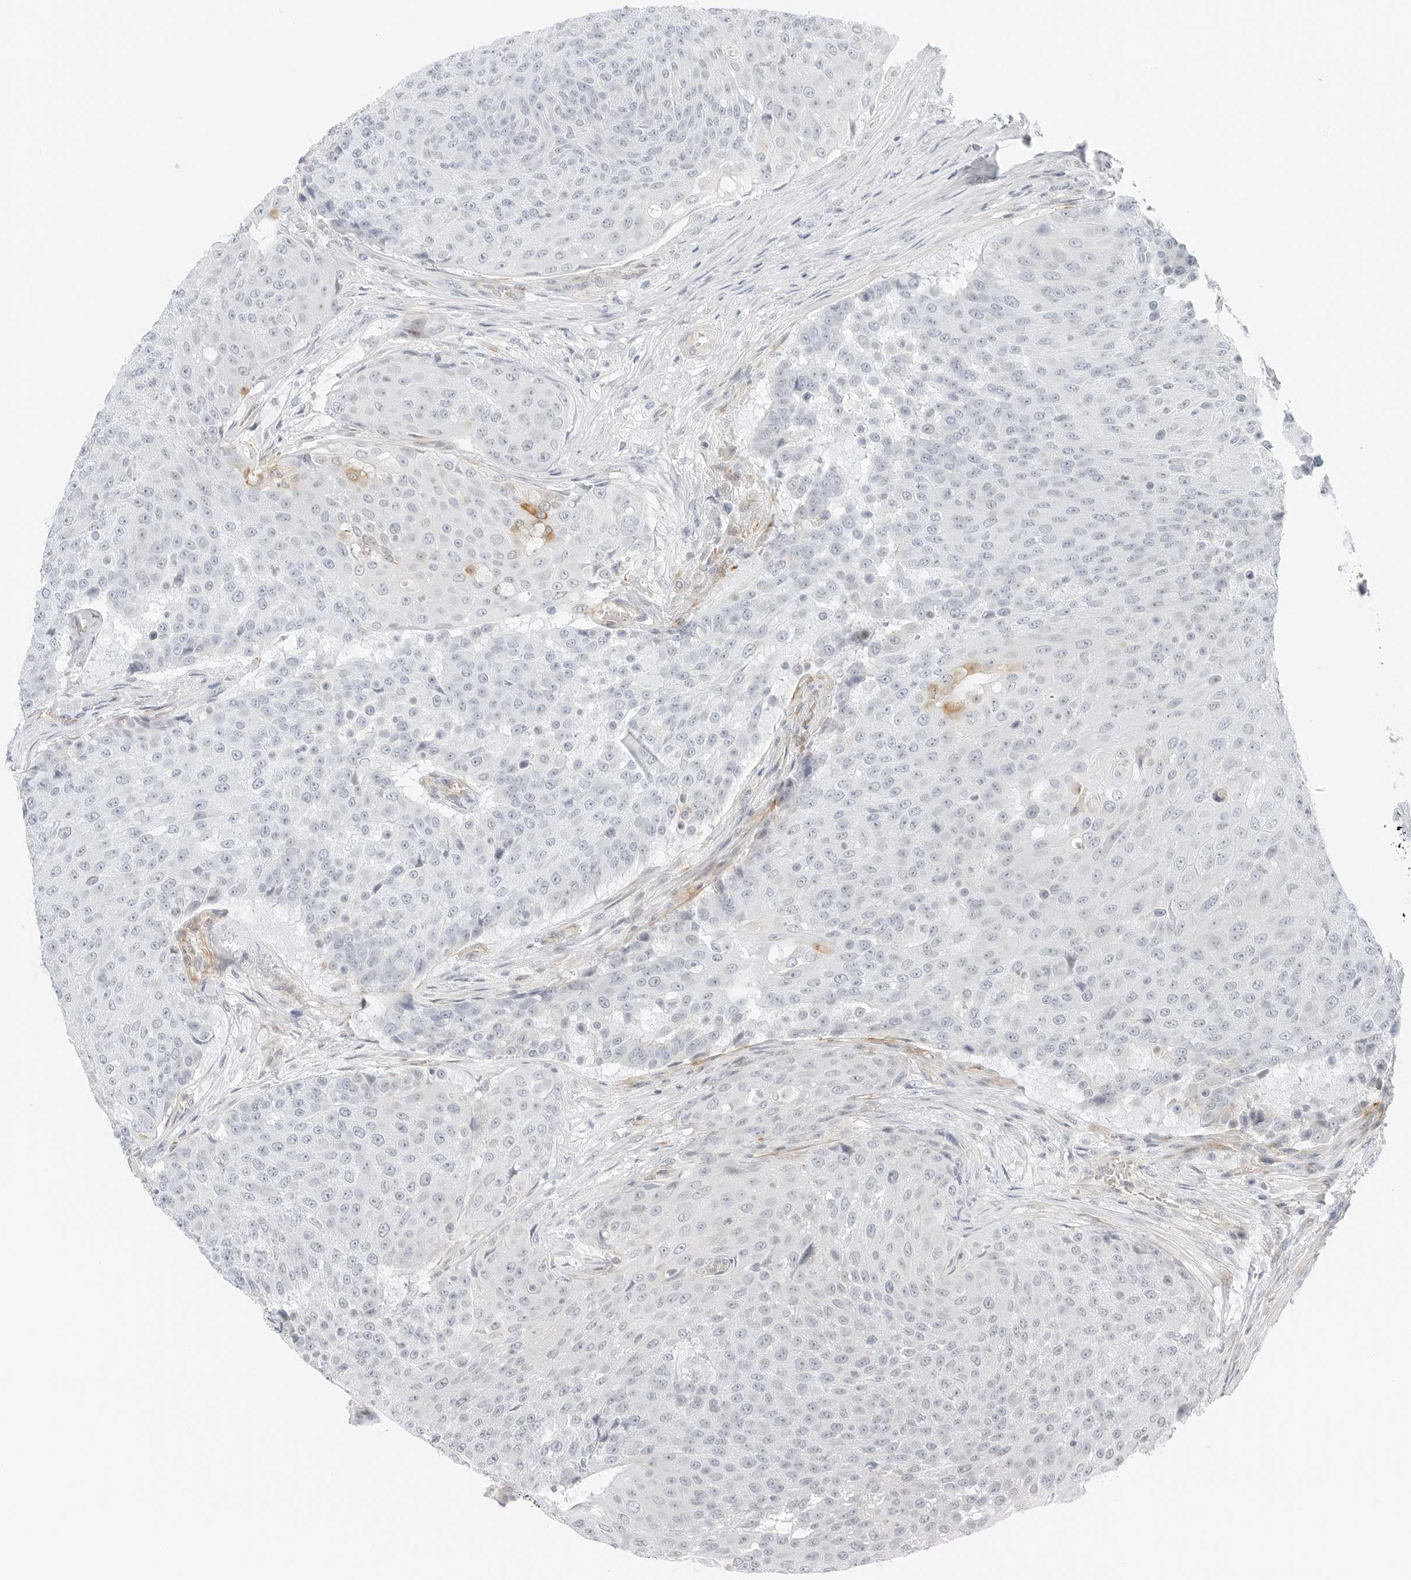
{"staining": {"intensity": "negative", "quantity": "none", "location": "none"}, "tissue": "urothelial cancer", "cell_type": "Tumor cells", "image_type": "cancer", "snomed": [{"axis": "morphology", "description": "Urothelial carcinoma, High grade"}, {"axis": "topography", "description": "Urinary bladder"}], "caption": "This is an immunohistochemistry image of urothelial carcinoma (high-grade). There is no staining in tumor cells.", "gene": "IQCC", "patient": {"sex": "female", "age": 63}}